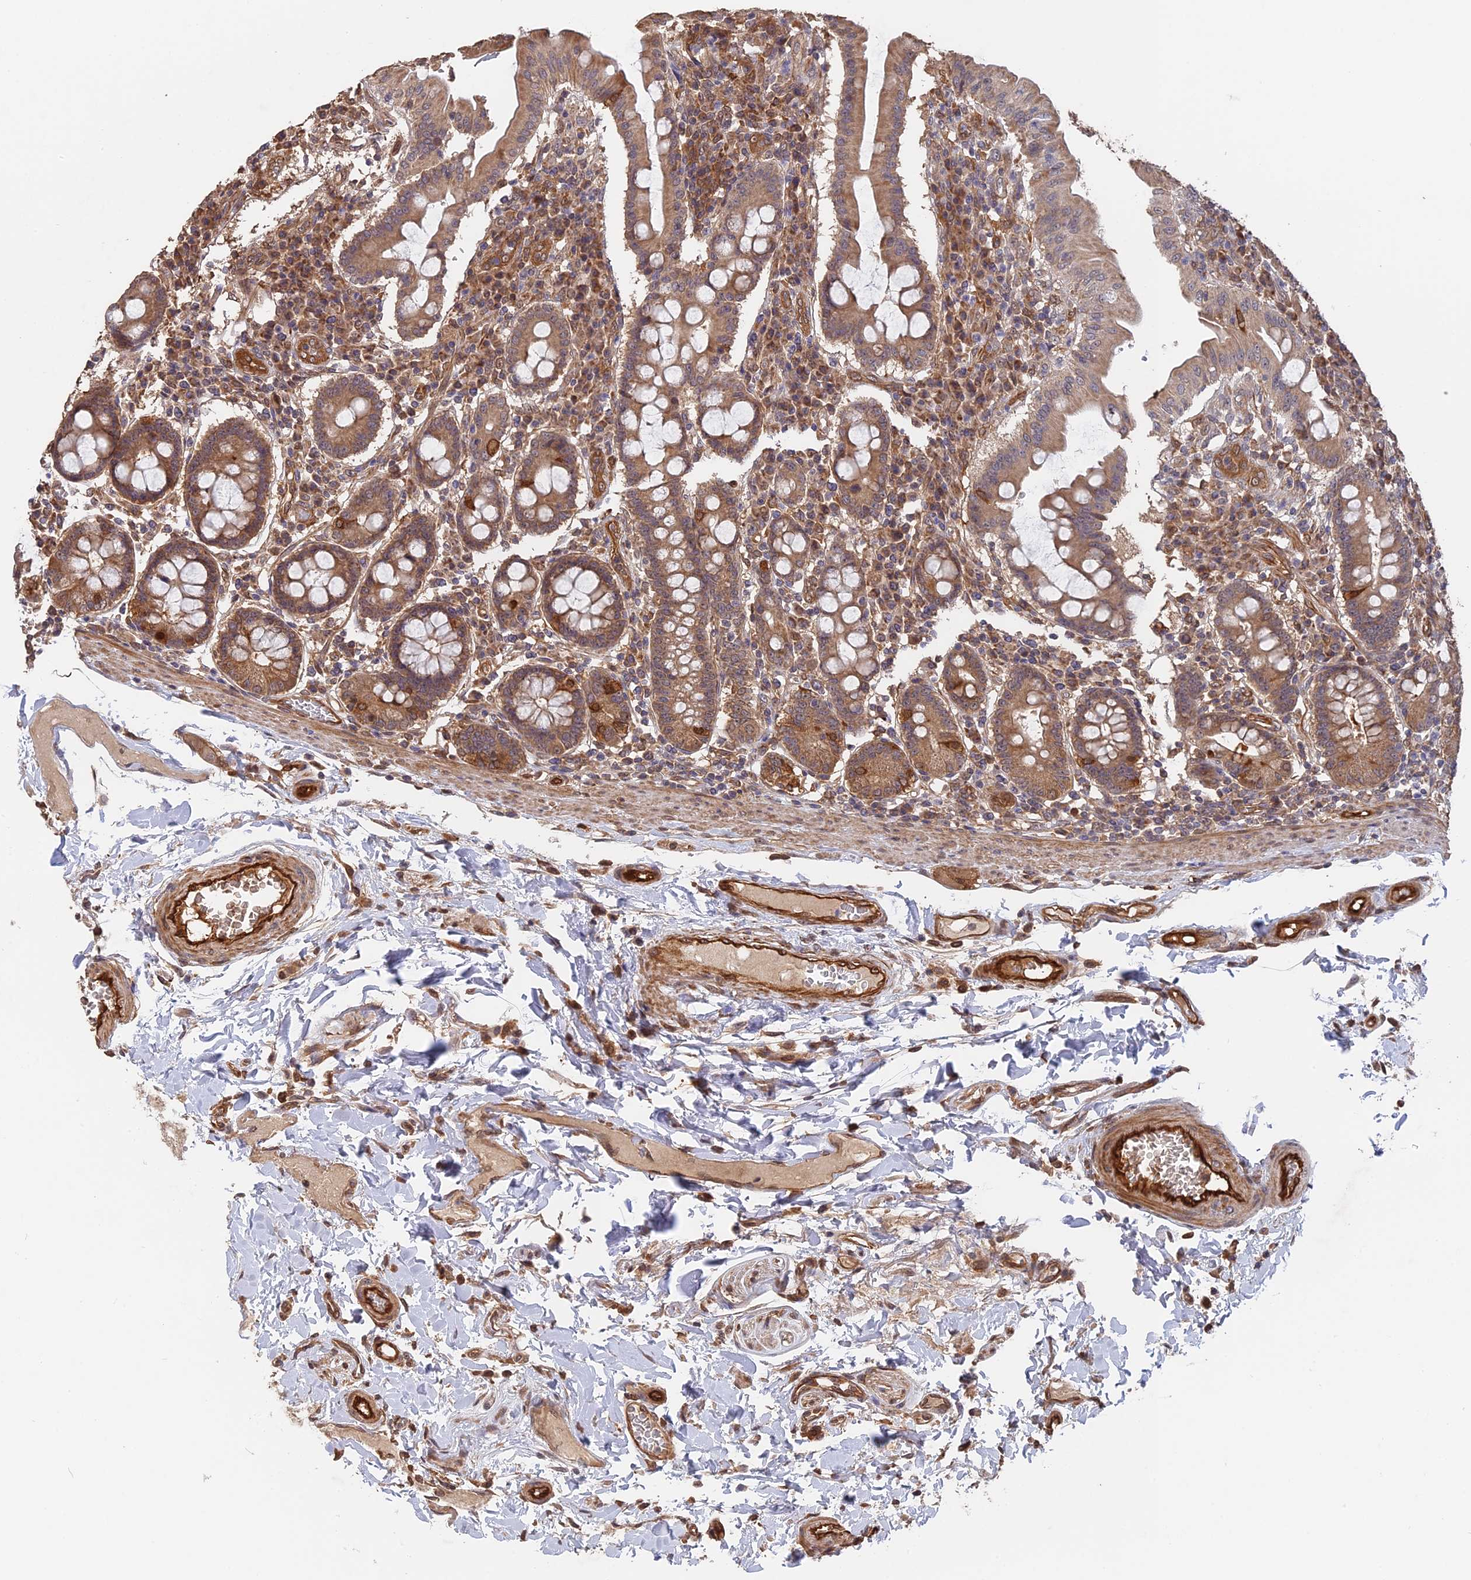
{"staining": {"intensity": "moderate", "quantity": ">75%", "location": "cytoplasmic/membranous"}, "tissue": "duodenum", "cell_type": "Glandular cells", "image_type": "normal", "snomed": [{"axis": "morphology", "description": "Normal tissue, NOS"}, {"axis": "morphology", "description": "Adenocarcinoma, NOS"}, {"axis": "topography", "description": "Pancreas"}, {"axis": "topography", "description": "Duodenum"}], "caption": "Immunohistochemistry (IHC) staining of normal duodenum, which shows medium levels of moderate cytoplasmic/membranous expression in about >75% of glandular cells indicating moderate cytoplasmic/membranous protein staining. The staining was performed using DAB (brown) for protein detection and nuclei were counterstained in hematoxylin (blue).", "gene": "SAC3D1", "patient": {"sex": "male", "age": 50}}